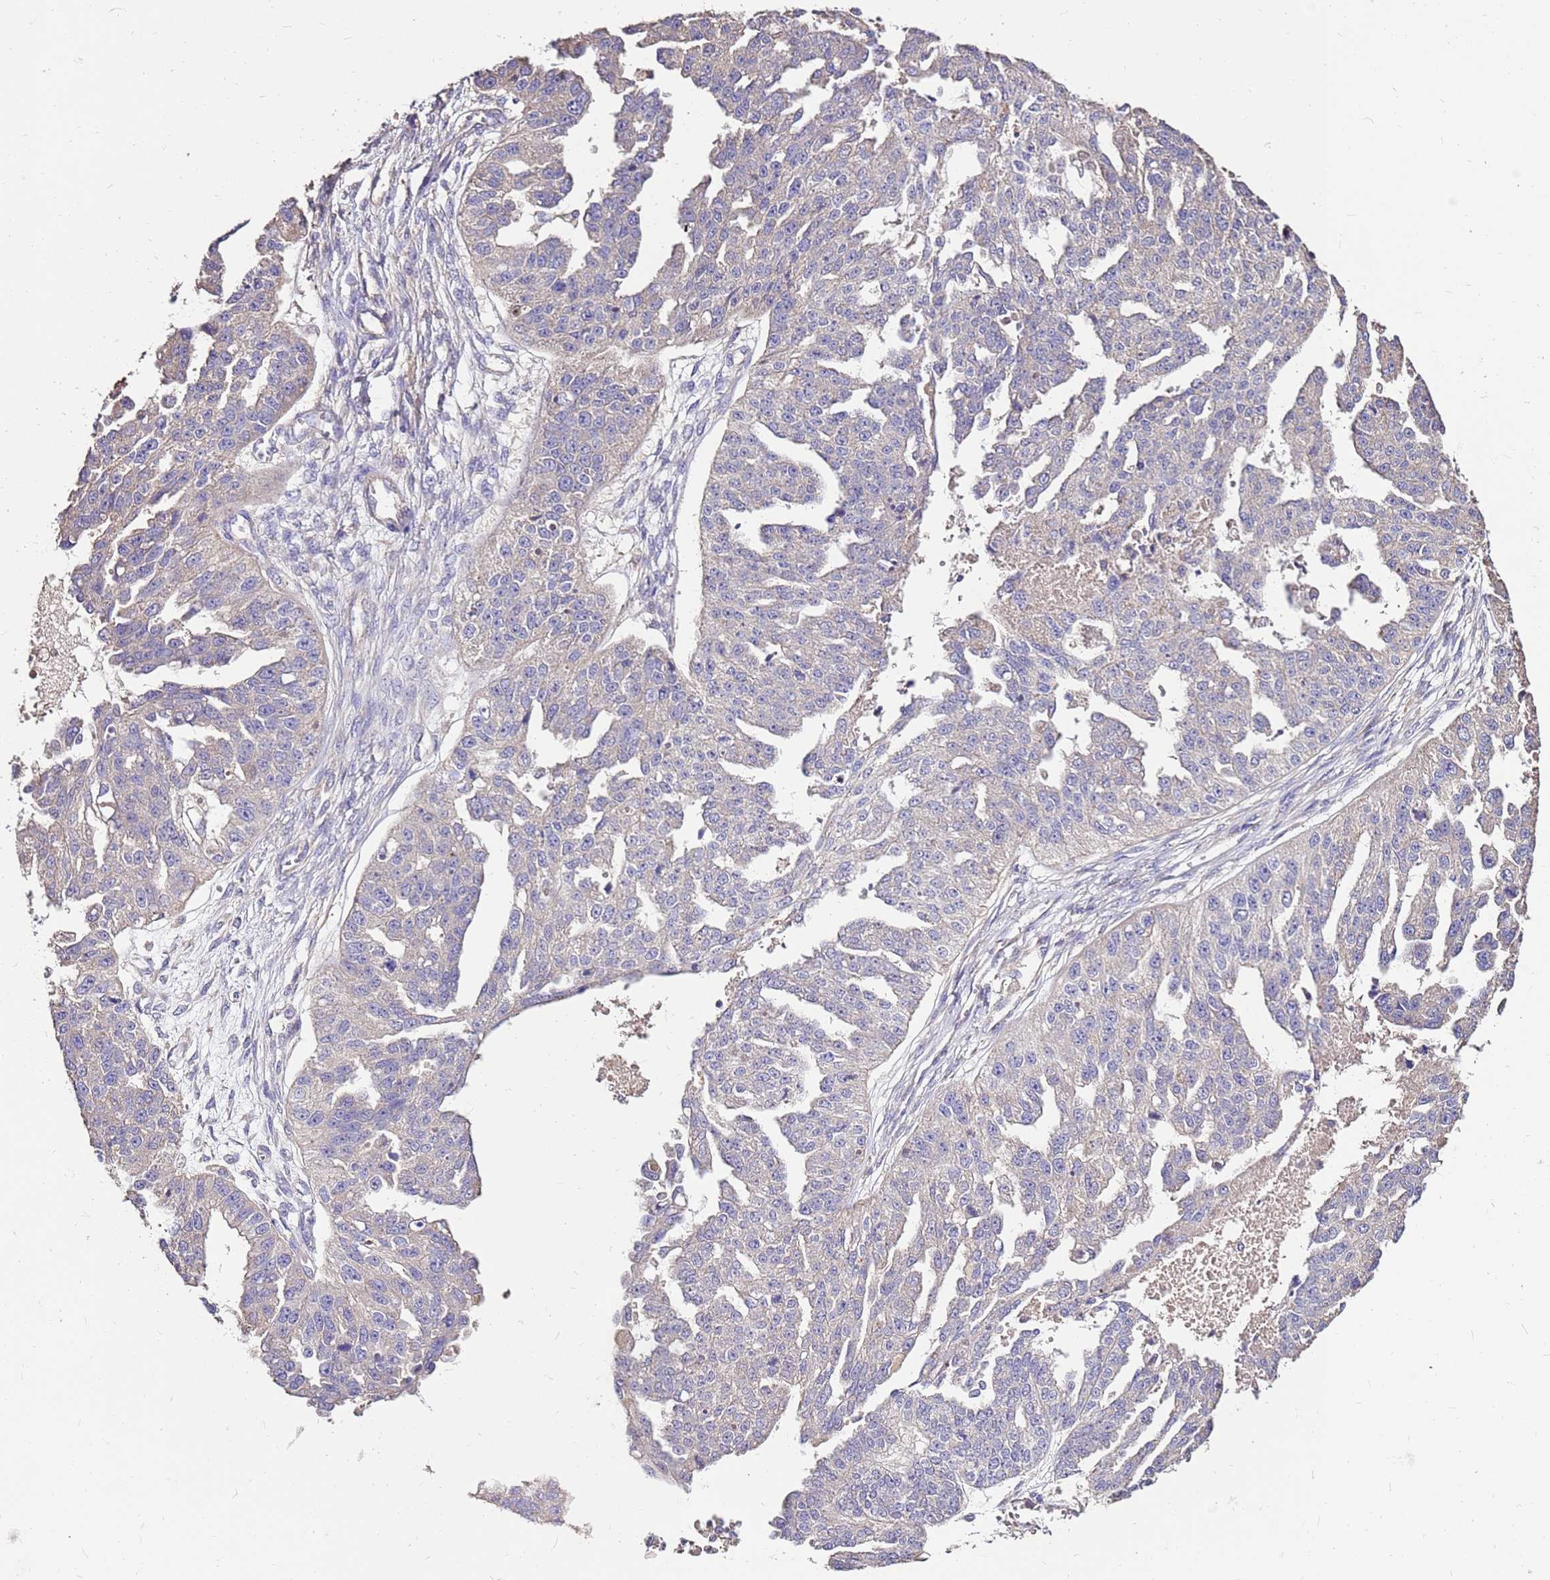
{"staining": {"intensity": "negative", "quantity": "none", "location": "none"}, "tissue": "ovarian cancer", "cell_type": "Tumor cells", "image_type": "cancer", "snomed": [{"axis": "morphology", "description": "Cystadenocarcinoma, serous, NOS"}, {"axis": "topography", "description": "Ovary"}], "caption": "This is a photomicrograph of immunohistochemistry staining of ovarian serous cystadenocarcinoma, which shows no positivity in tumor cells. The staining is performed using DAB (3,3'-diaminobenzidine) brown chromogen with nuclei counter-stained in using hematoxylin.", "gene": "EXD3", "patient": {"sex": "female", "age": 58}}